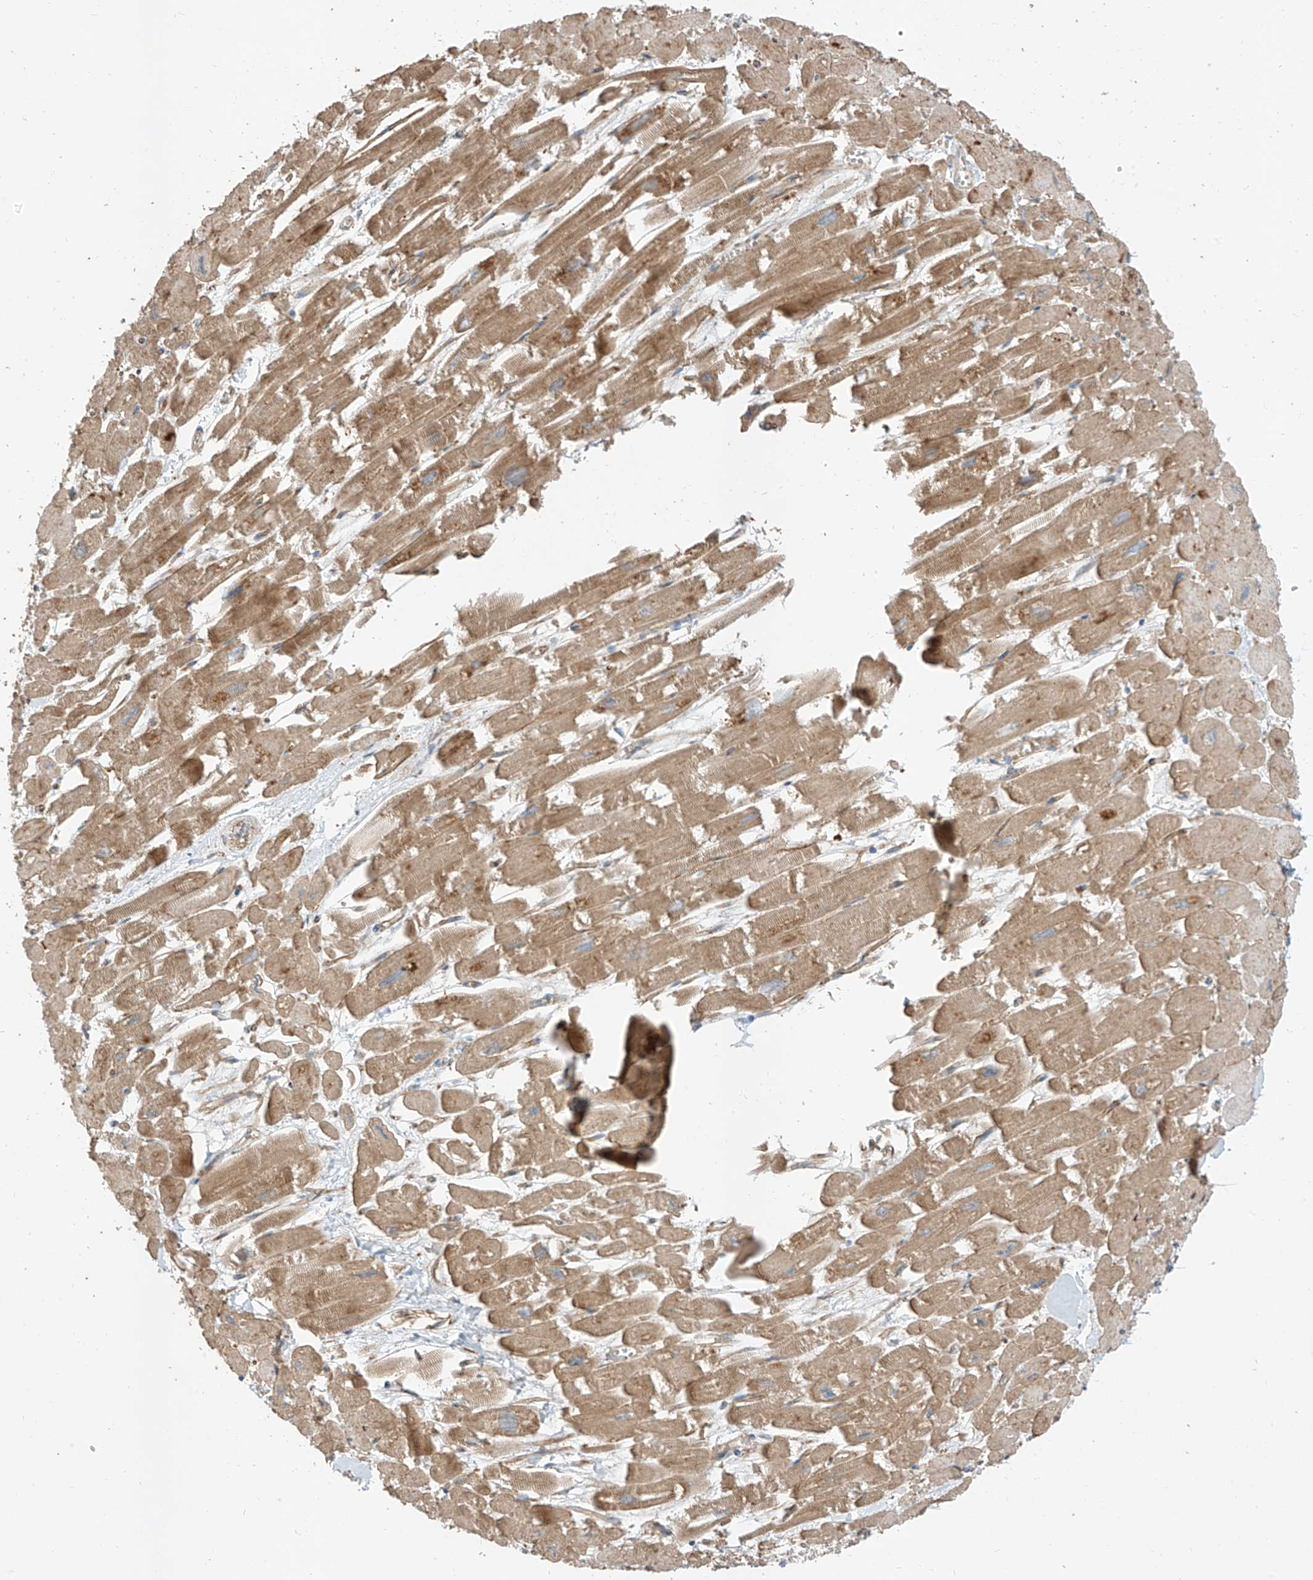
{"staining": {"intensity": "moderate", "quantity": ">75%", "location": "cytoplasmic/membranous"}, "tissue": "heart muscle", "cell_type": "Cardiomyocytes", "image_type": "normal", "snomed": [{"axis": "morphology", "description": "Normal tissue, NOS"}, {"axis": "topography", "description": "Heart"}], "caption": "Cardiomyocytes demonstrate moderate cytoplasmic/membranous positivity in about >75% of cells in benign heart muscle.", "gene": "EPHX4", "patient": {"sex": "male", "age": 54}}